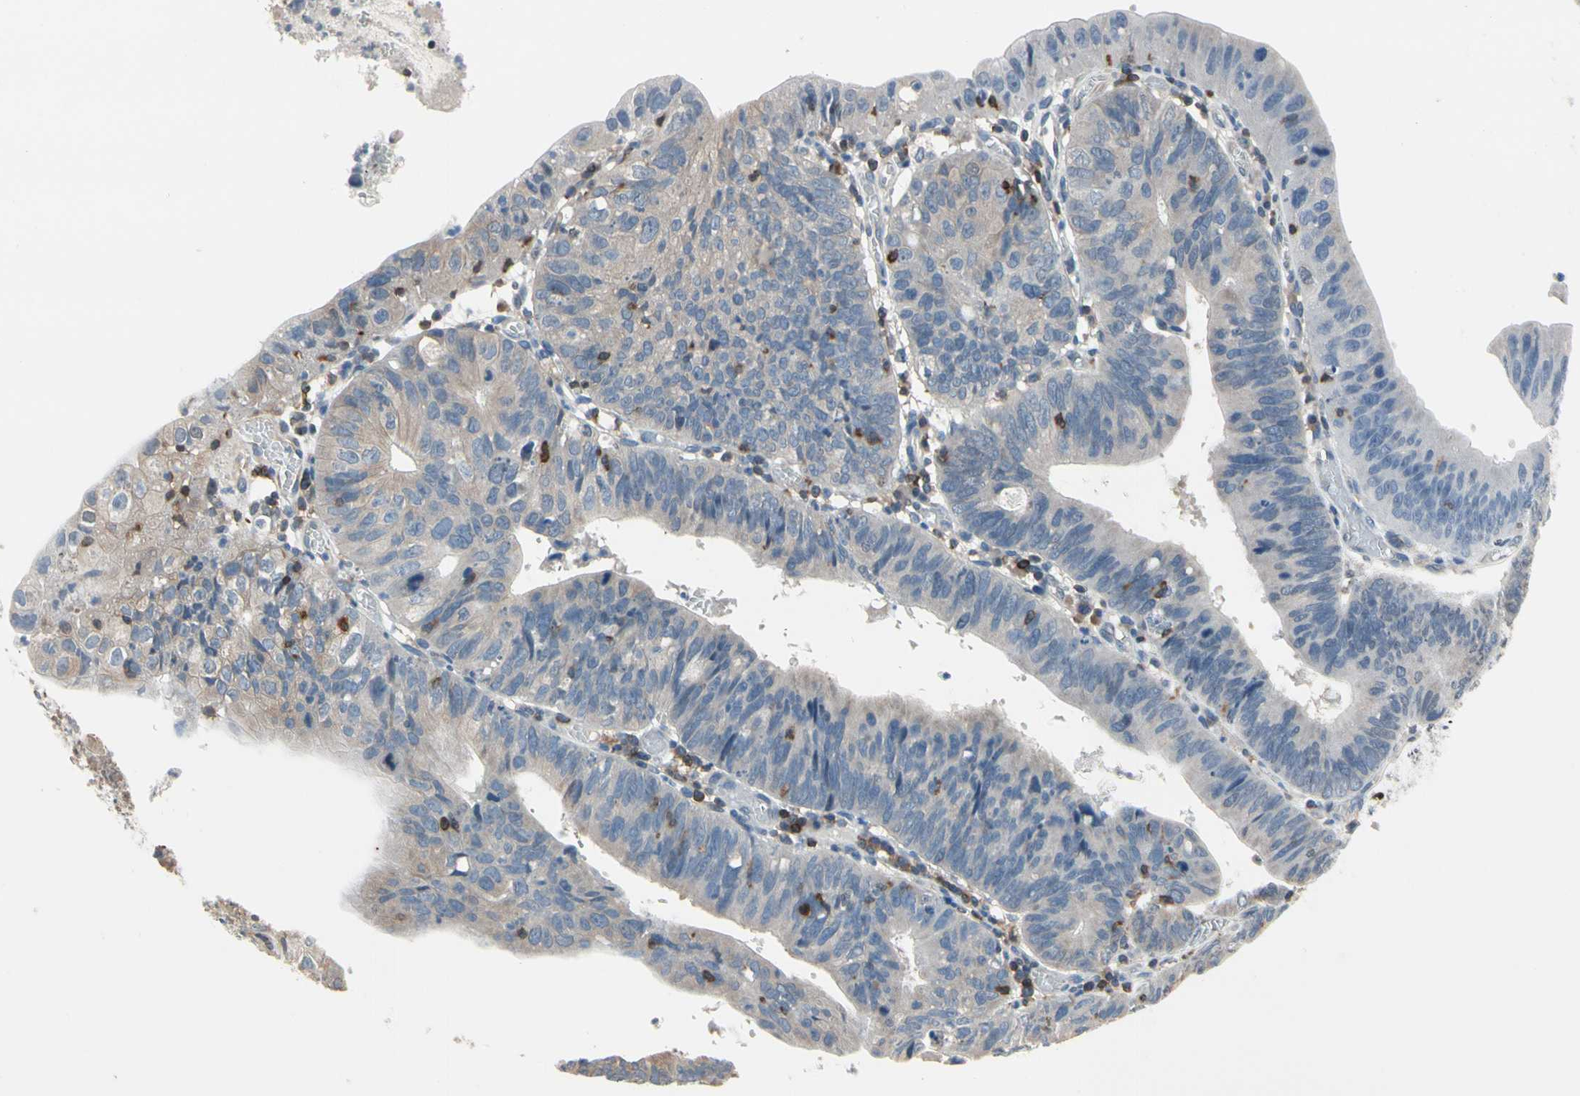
{"staining": {"intensity": "weak", "quantity": "<25%", "location": "cytoplasmic/membranous"}, "tissue": "stomach cancer", "cell_type": "Tumor cells", "image_type": "cancer", "snomed": [{"axis": "morphology", "description": "Adenocarcinoma, NOS"}, {"axis": "topography", "description": "Stomach"}], "caption": "The photomicrograph shows no significant staining in tumor cells of stomach cancer.", "gene": "NFATC2", "patient": {"sex": "male", "age": 59}}